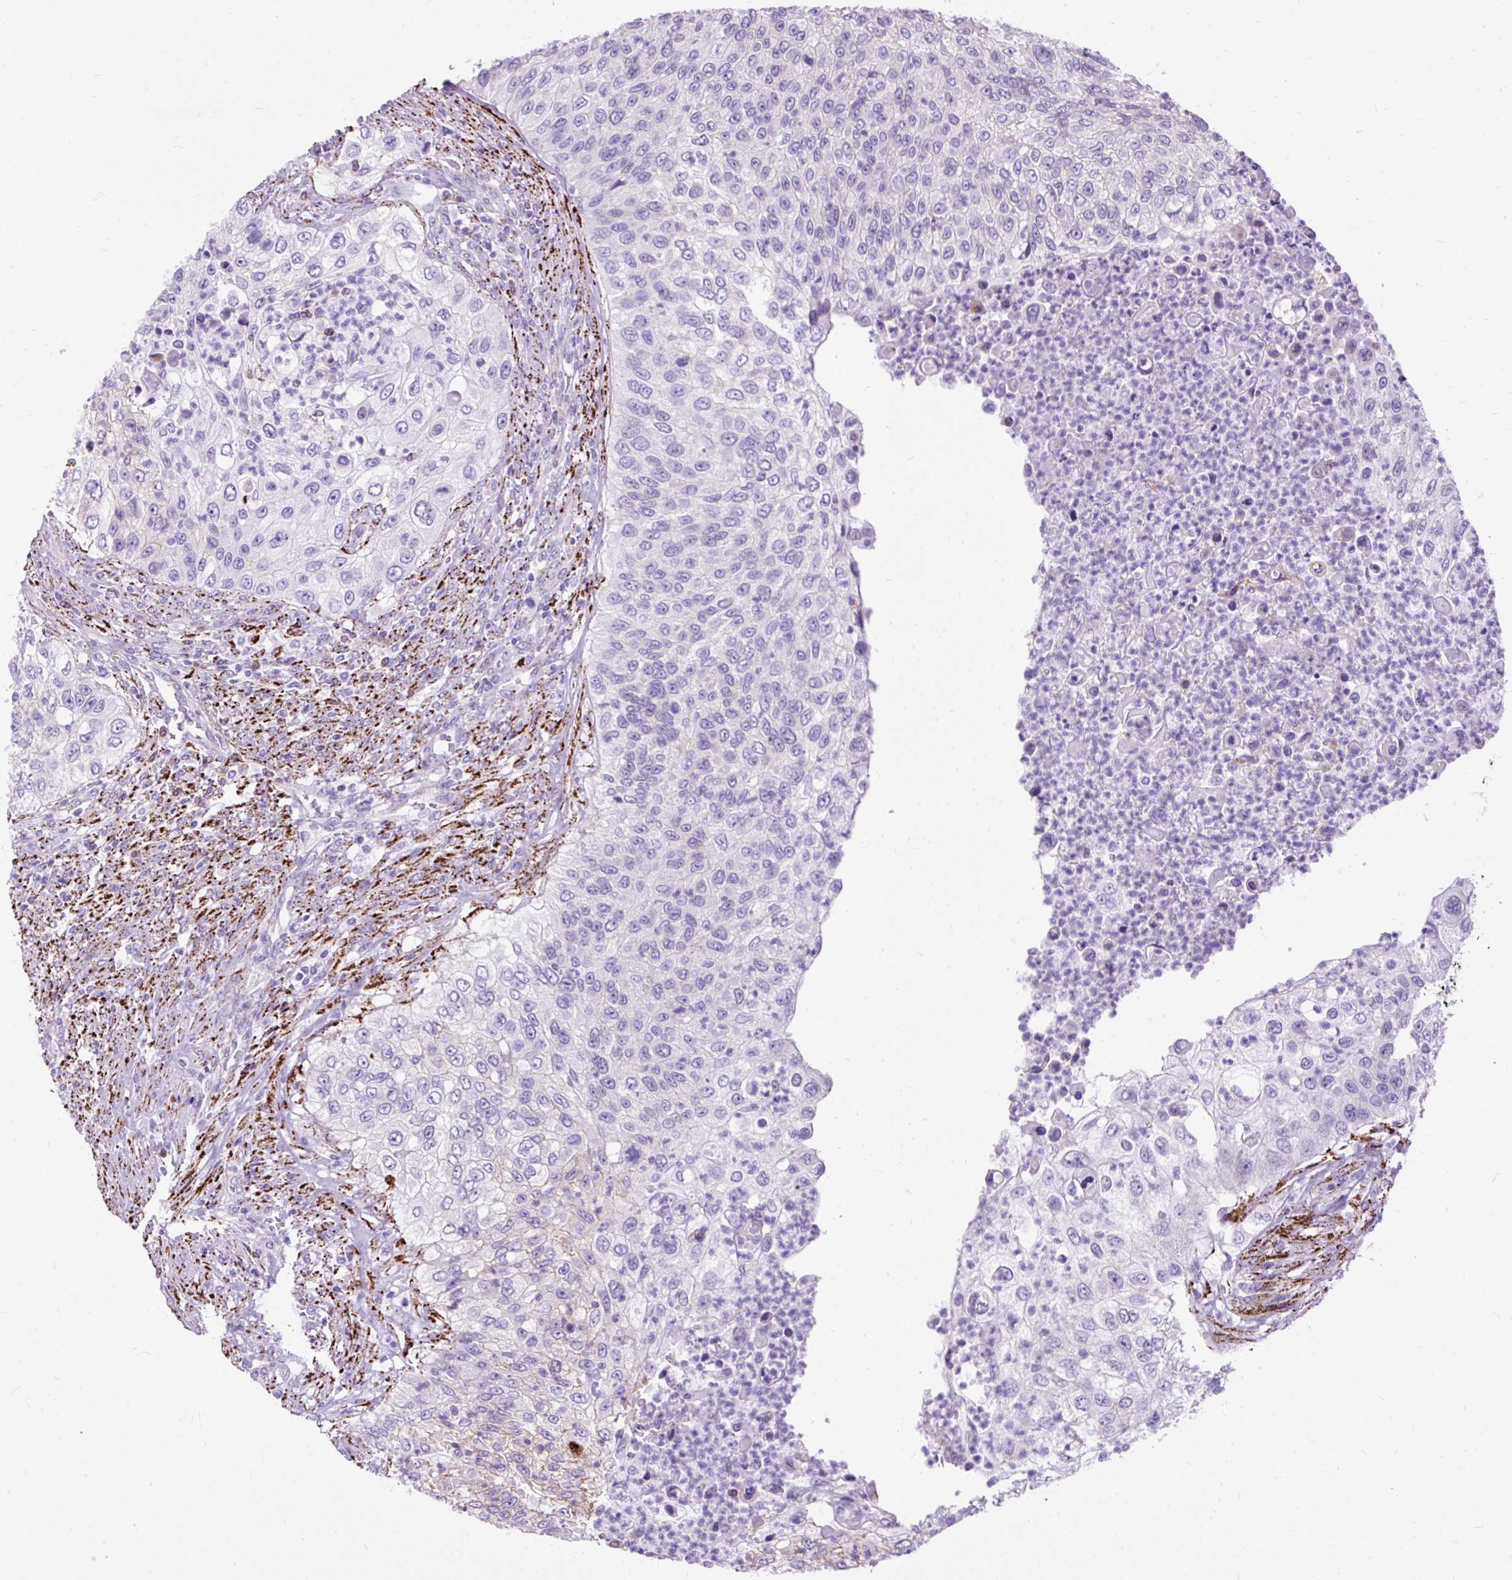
{"staining": {"intensity": "negative", "quantity": "none", "location": "none"}, "tissue": "urothelial cancer", "cell_type": "Tumor cells", "image_type": "cancer", "snomed": [{"axis": "morphology", "description": "Urothelial carcinoma, High grade"}, {"axis": "topography", "description": "Urinary bladder"}], "caption": "Immunohistochemistry (IHC) photomicrograph of human high-grade urothelial carcinoma stained for a protein (brown), which shows no expression in tumor cells.", "gene": "ZNF256", "patient": {"sex": "female", "age": 60}}